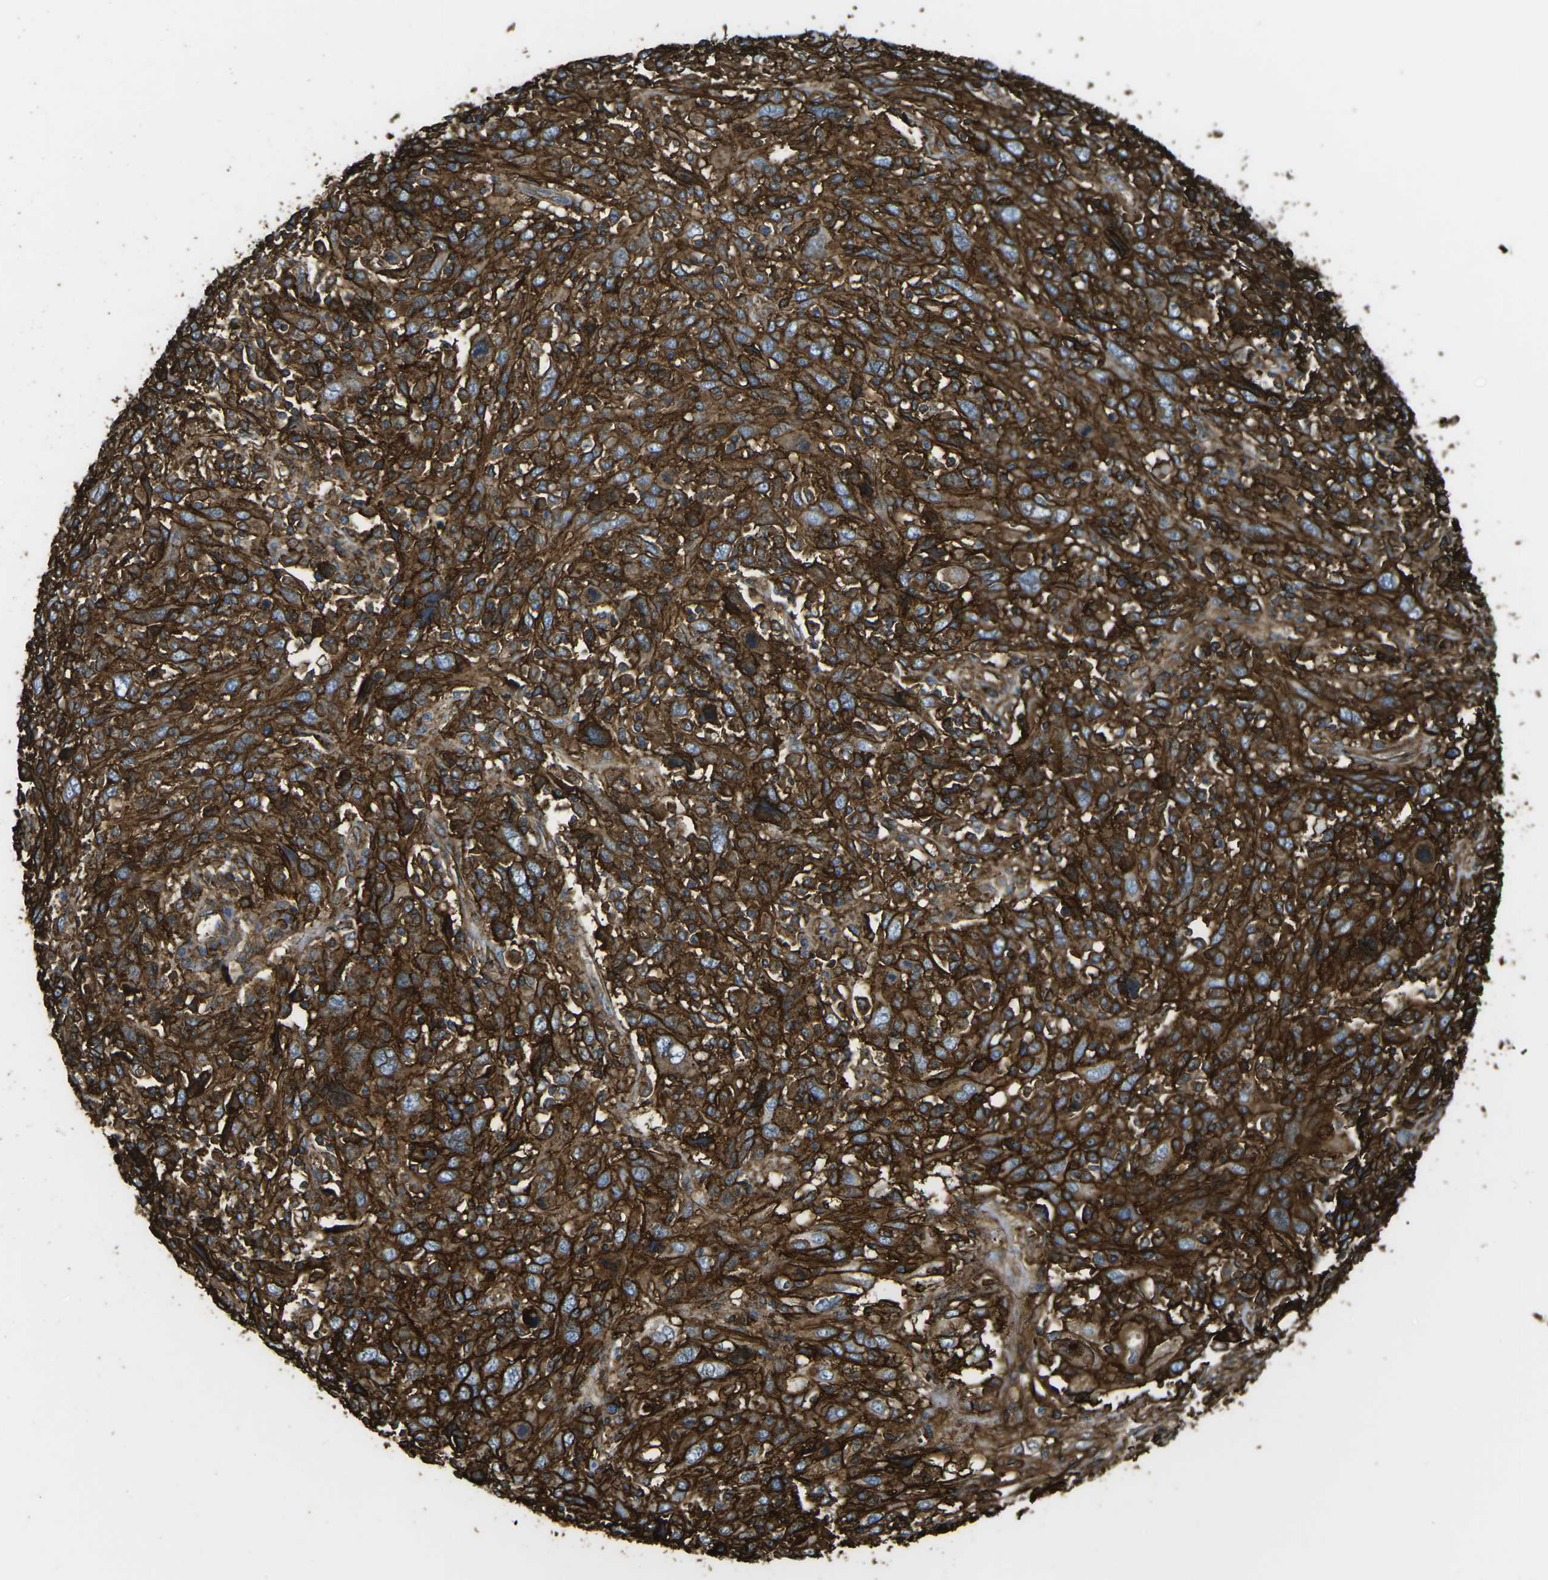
{"staining": {"intensity": "strong", "quantity": ">75%", "location": "cytoplasmic/membranous"}, "tissue": "cervical cancer", "cell_type": "Tumor cells", "image_type": "cancer", "snomed": [{"axis": "morphology", "description": "Squamous cell carcinoma, NOS"}, {"axis": "topography", "description": "Cervix"}], "caption": "Immunohistochemical staining of squamous cell carcinoma (cervical) shows high levels of strong cytoplasmic/membranous positivity in approximately >75% of tumor cells. (Stains: DAB in brown, nuclei in blue, Microscopy: brightfield microscopy at high magnification).", "gene": "HLA-B", "patient": {"sex": "female", "age": 46}}